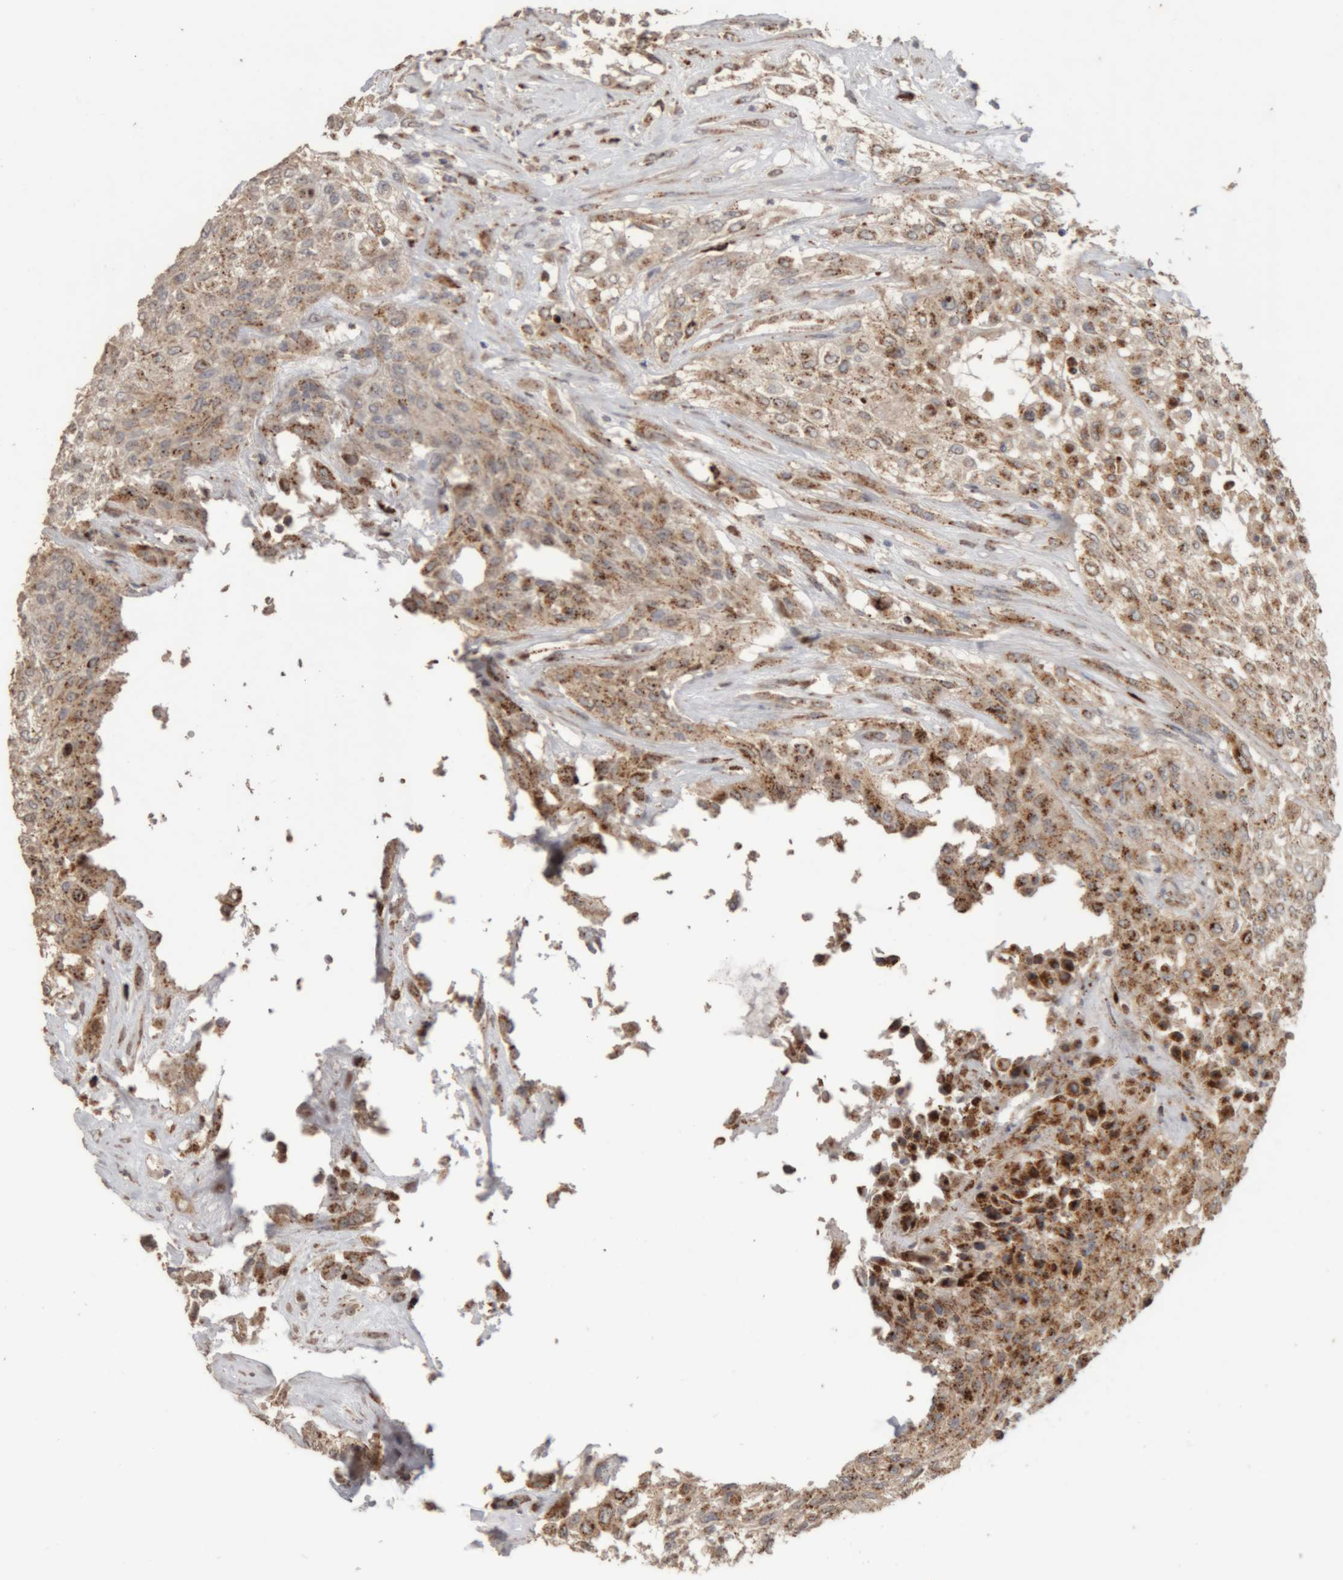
{"staining": {"intensity": "moderate", "quantity": "25%-75%", "location": "cytoplasmic/membranous"}, "tissue": "urothelial cancer", "cell_type": "Tumor cells", "image_type": "cancer", "snomed": [{"axis": "morphology", "description": "Urothelial carcinoma, High grade"}, {"axis": "topography", "description": "Urinary bladder"}], "caption": "The immunohistochemical stain labels moderate cytoplasmic/membranous positivity in tumor cells of high-grade urothelial carcinoma tissue.", "gene": "ARSA", "patient": {"sex": "male", "age": 57}}